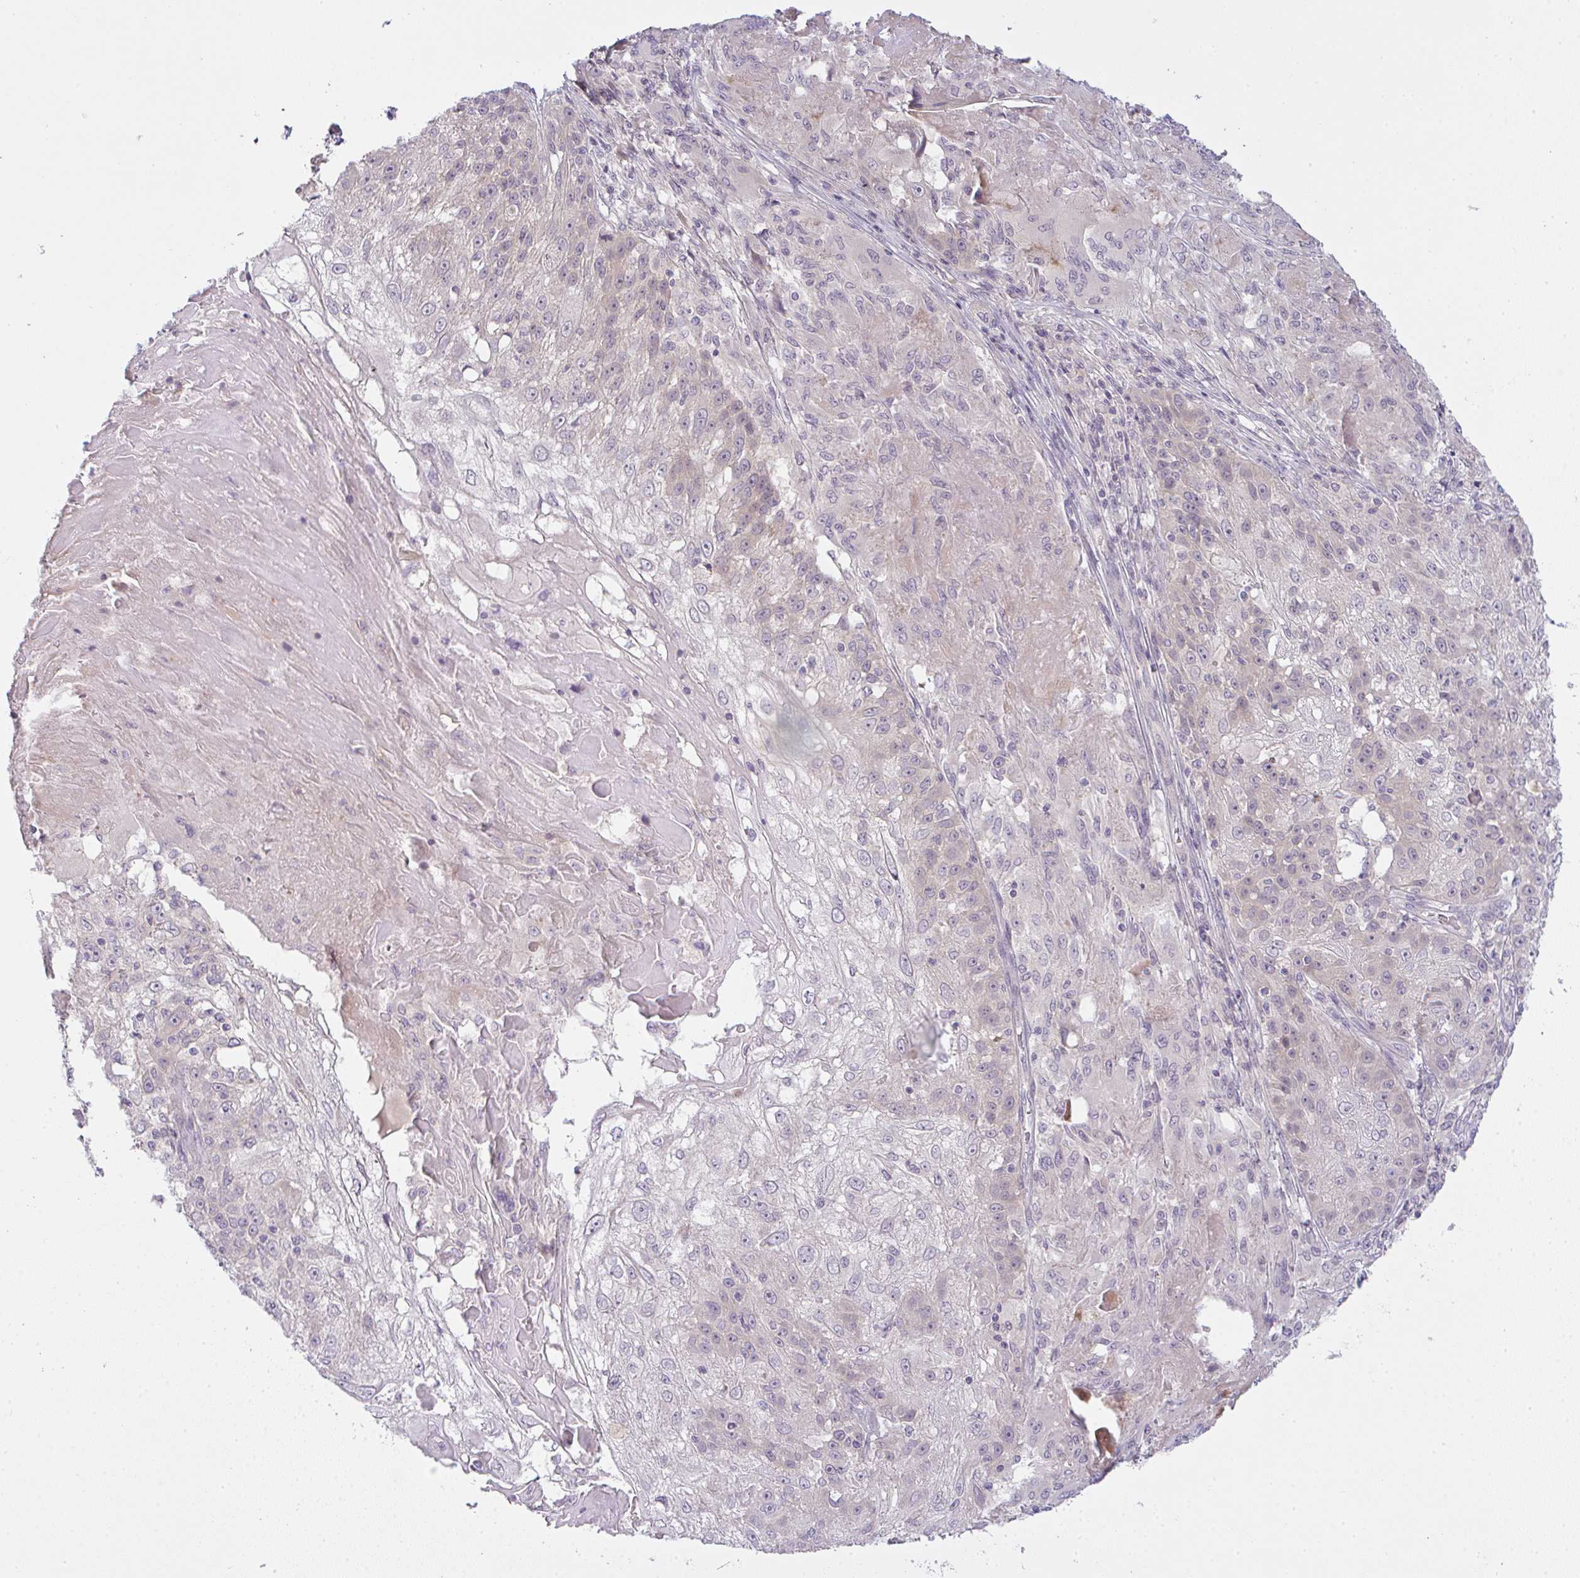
{"staining": {"intensity": "weak", "quantity": "<25%", "location": "cytoplasmic/membranous,nuclear"}, "tissue": "skin cancer", "cell_type": "Tumor cells", "image_type": "cancer", "snomed": [{"axis": "morphology", "description": "Normal tissue, NOS"}, {"axis": "morphology", "description": "Squamous cell carcinoma, NOS"}, {"axis": "topography", "description": "Skin"}], "caption": "IHC of human skin squamous cell carcinoma reveals no staining in tumor cells. (DAB immunohistochemistry (IHC), high magnification).", "gene": "CSE1L", "patient": {"sex": "female", "age": 83}}